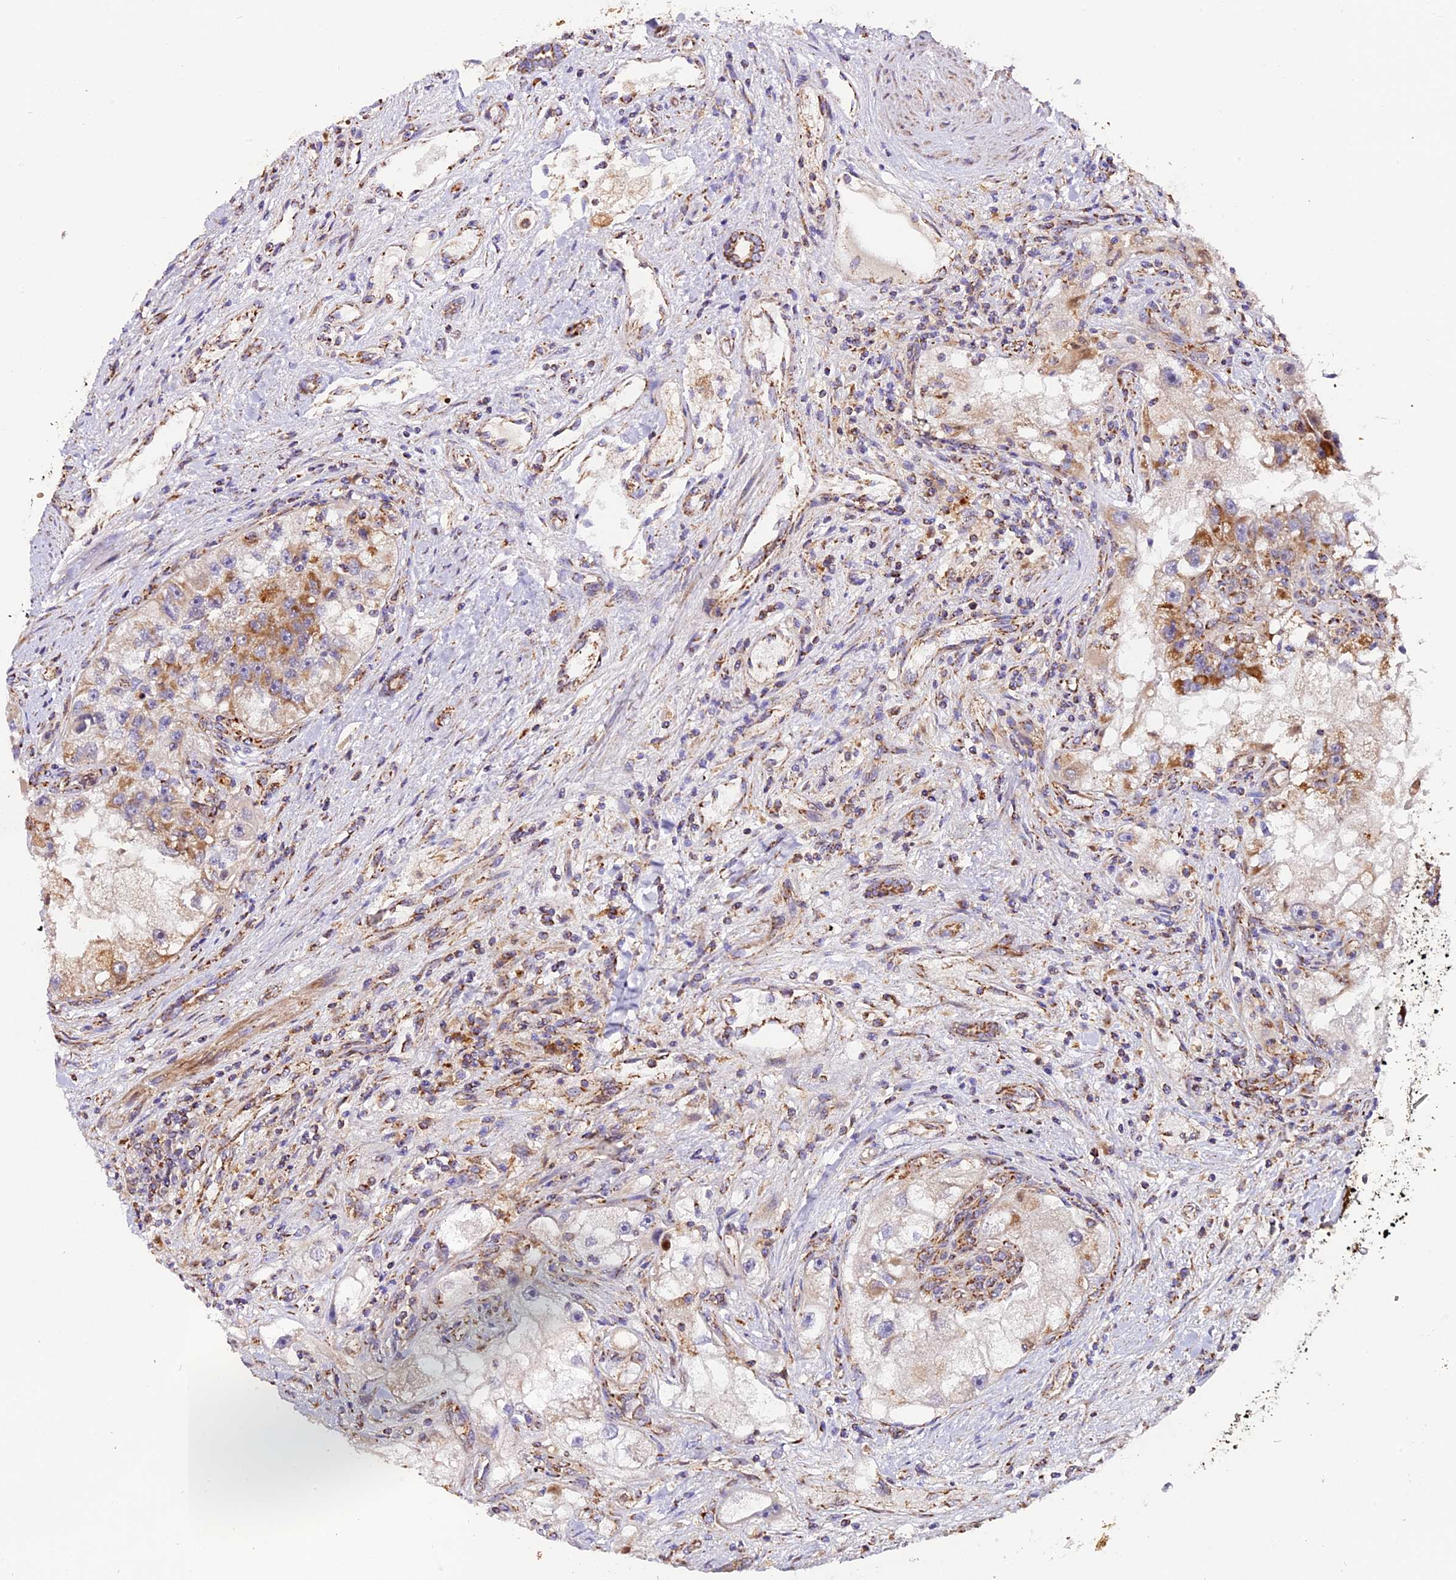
{"staining": {"intensity": "moderate", "quantity": "25%-75%", "location": "cytoplasmic/membranous"}, "tissue": "renal cancer", "cell_type": "Tumor cells", "image_type": "cancer", "snomed": [{"axis": "morphology", "description": "Adenocarcinoma, NOS"}, {"axis": "topography", "description": "Kidney"}], "caption": "Approximately 25%-75% of tumor cells in human renal cancer demonstrate moderate cytoplasmic/membranous protein positivity as visualized by brown immunohistochemical staining.", "gene": "NDUFA8", "patient": {"sex": "male", "age": 63}}